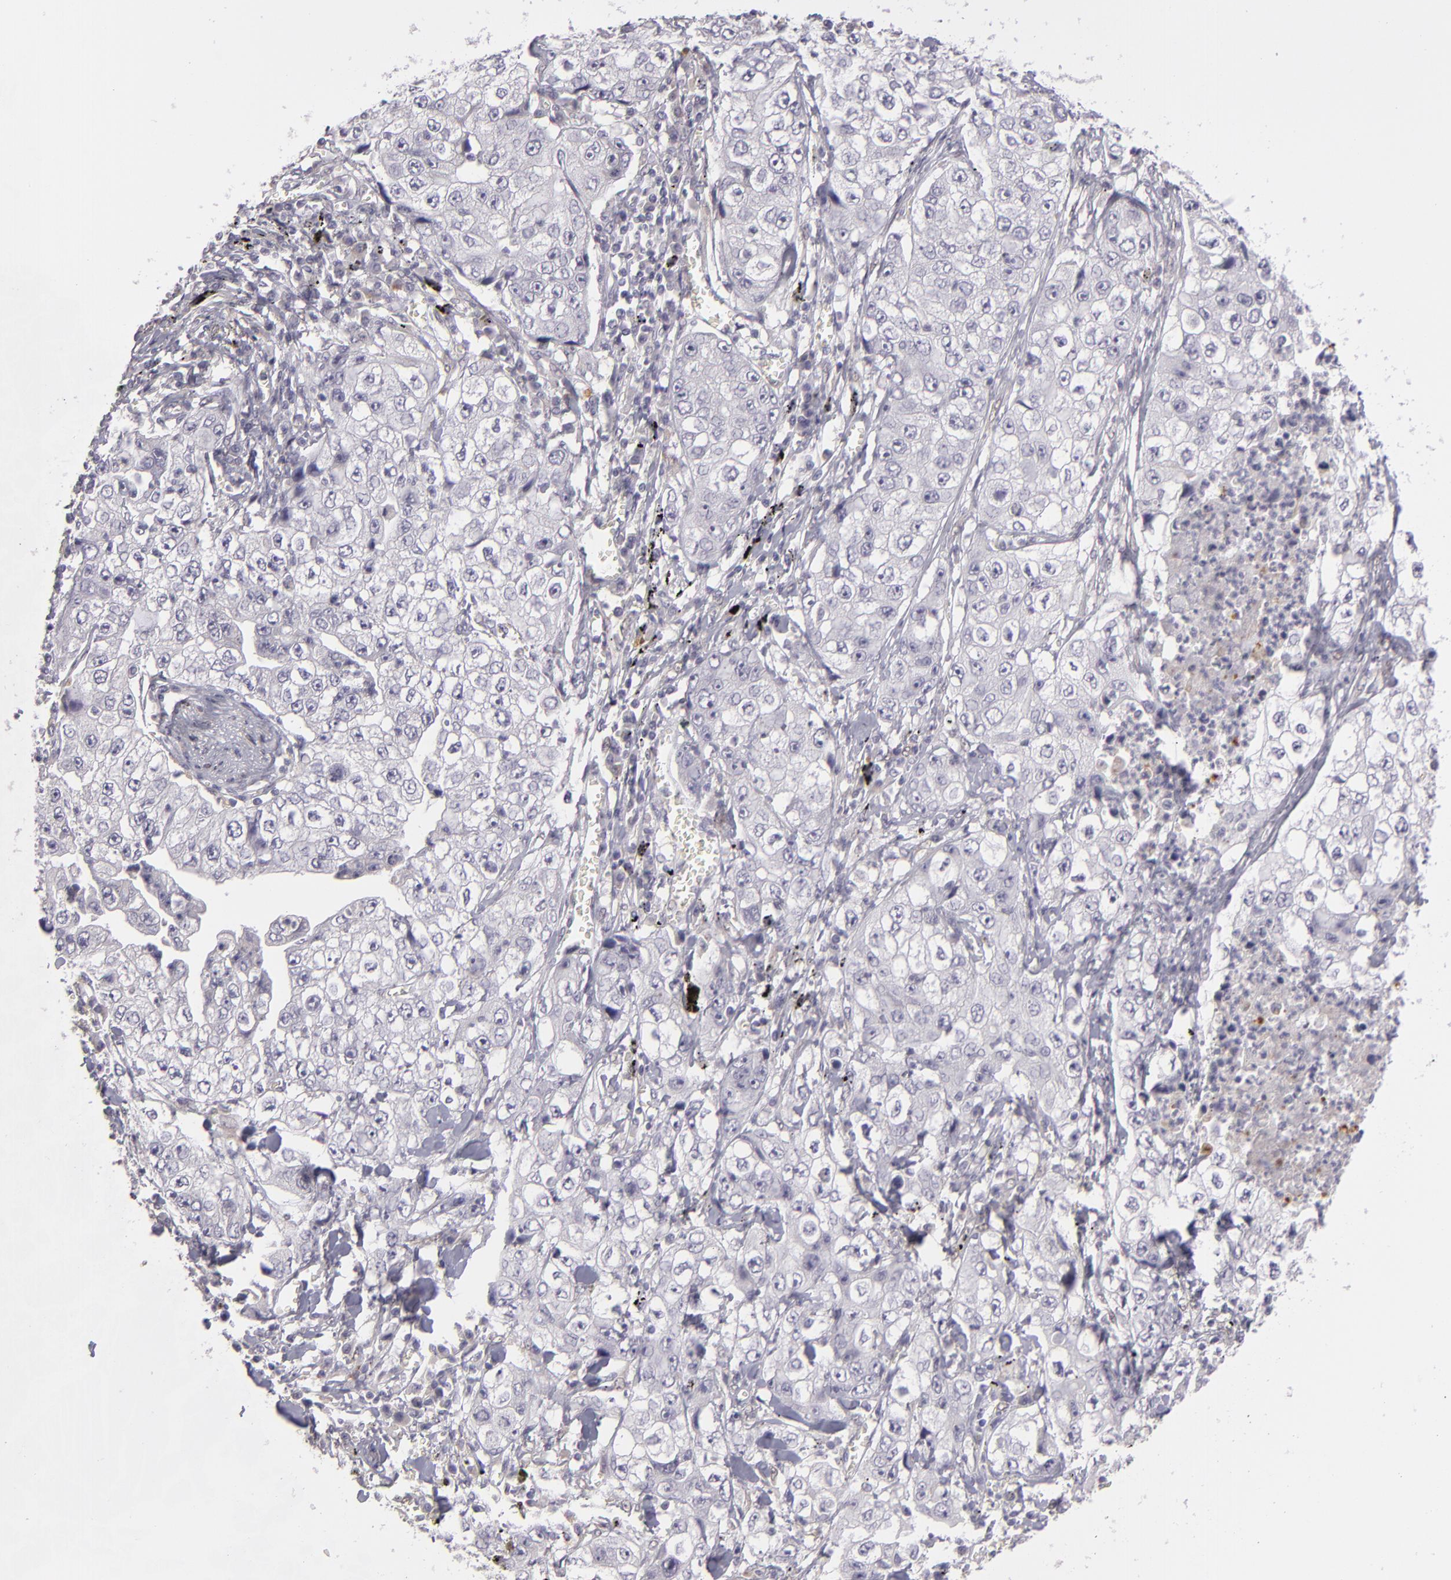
{"staining": {"intensity": "negative", "quantity": "none", "location": "none"}, "tissue": "lung cancer", "cell_type": "Tumor cells", "image_type": "cancer", "snomed": [{"axis": "morphology", "description": "Squamous cell carcinoma, NOS"}, {"axis": "topography", "description": "Lung"}], "caption": "An immunohistochemistry micrograph of lung squamous cell carcinoma is shown. There is no staining in tumor cells of lung squamous cell carcinoma.", "gene": "EFS", "patient": {"sex": "male", "age": 64}}